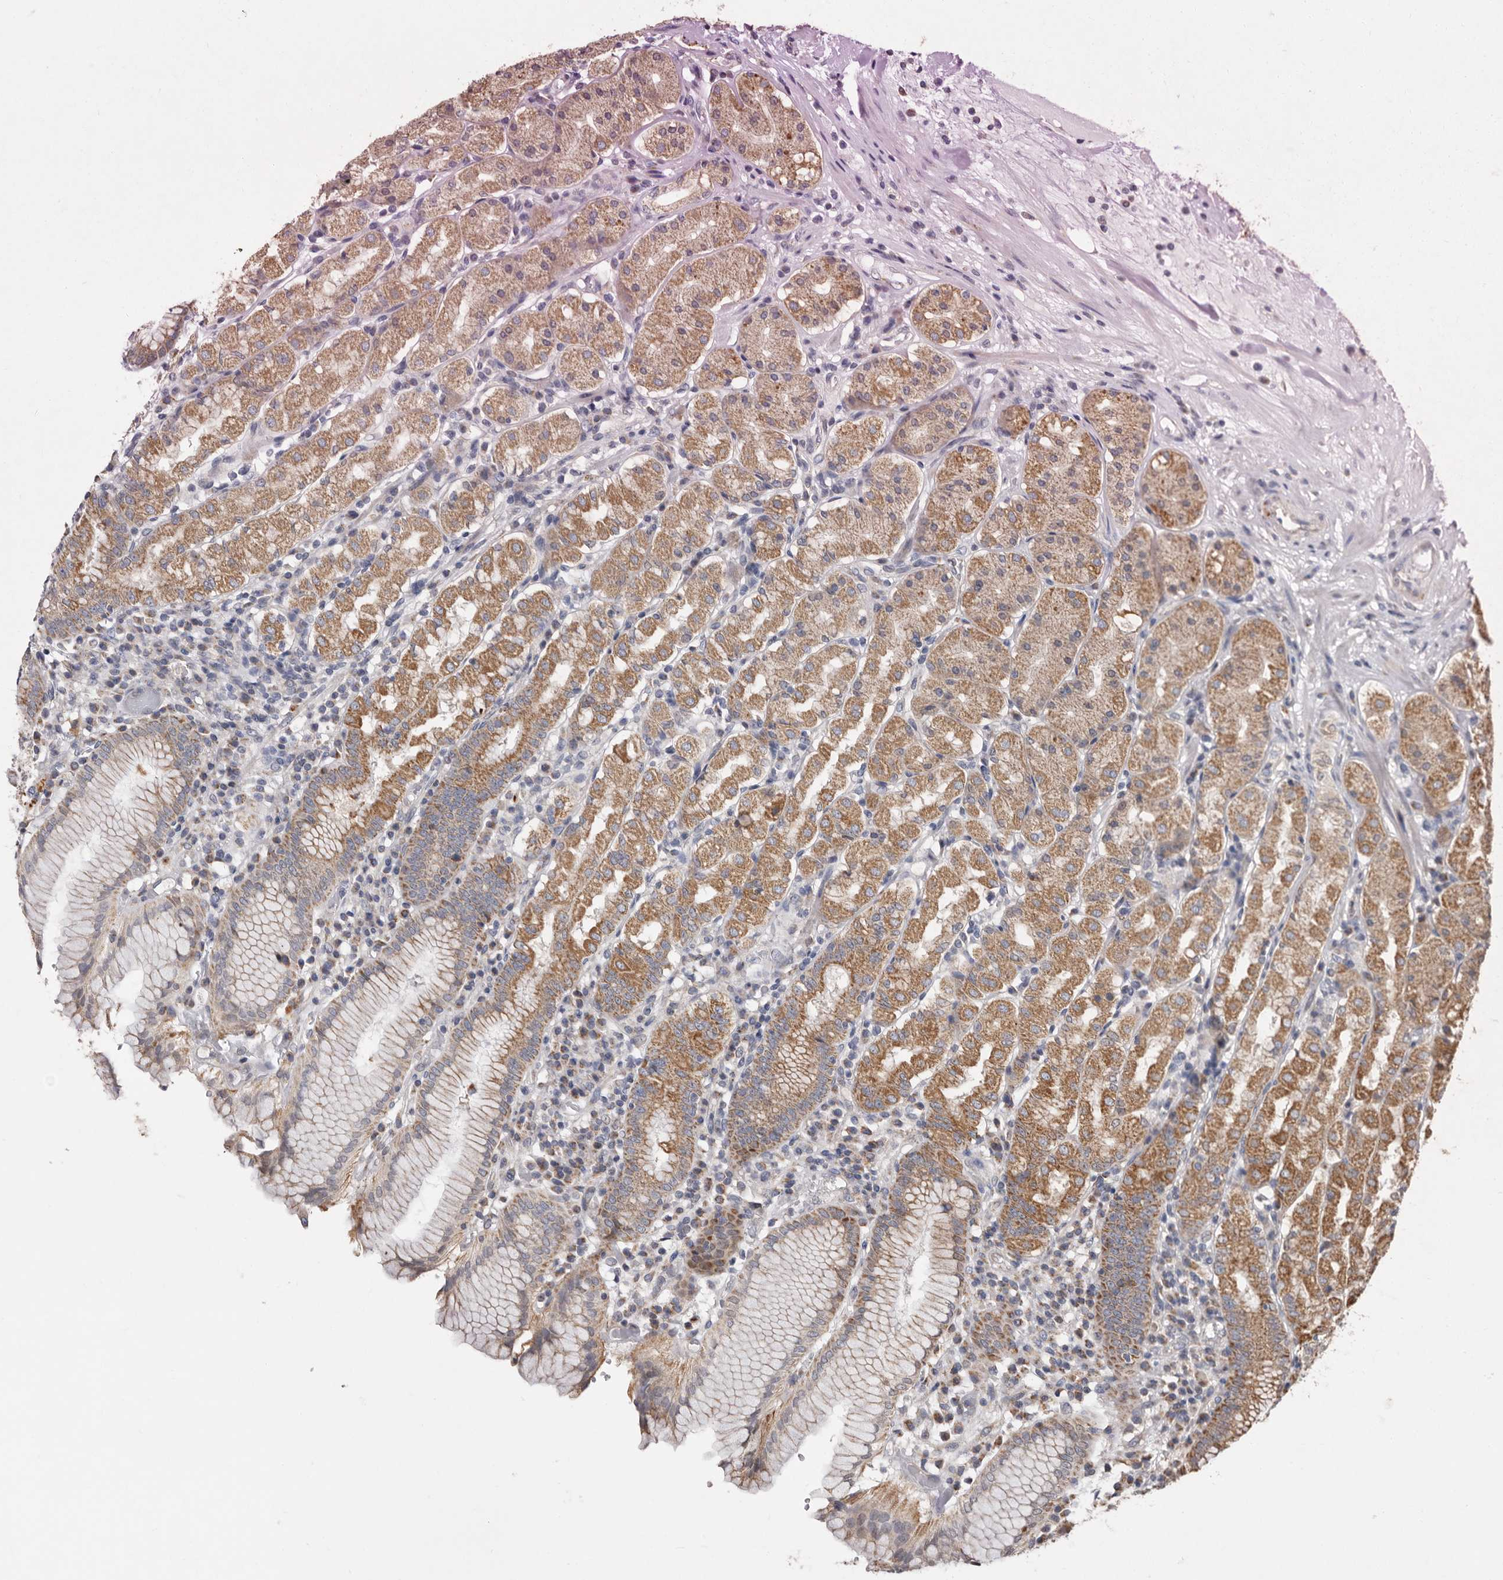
{"staining": {"intensity": "moderate", "quantity": "25%-75%", "location": "cytoplasmic/membranous"}, "tissue": "stomach", "cell_type": "Glandular cells", "image_type": "normal", "snomed": [{"axis": "morphology", "description": "Normal tissue, NOS"}, {"axis": "topography", "description": "Stomach"}, {"axis": "topography", "description": "Stomach, lower"}], "caption": "Stomach stained with DAB (3,3'-diaminobenzidine) IHC demonstrates medium levels of moderate cytoplasmic/membranous expression in approximately 25%-75% of glandular cells.", "gene": "MRPL18", "patient": {"sex": "female", "age": 56}}